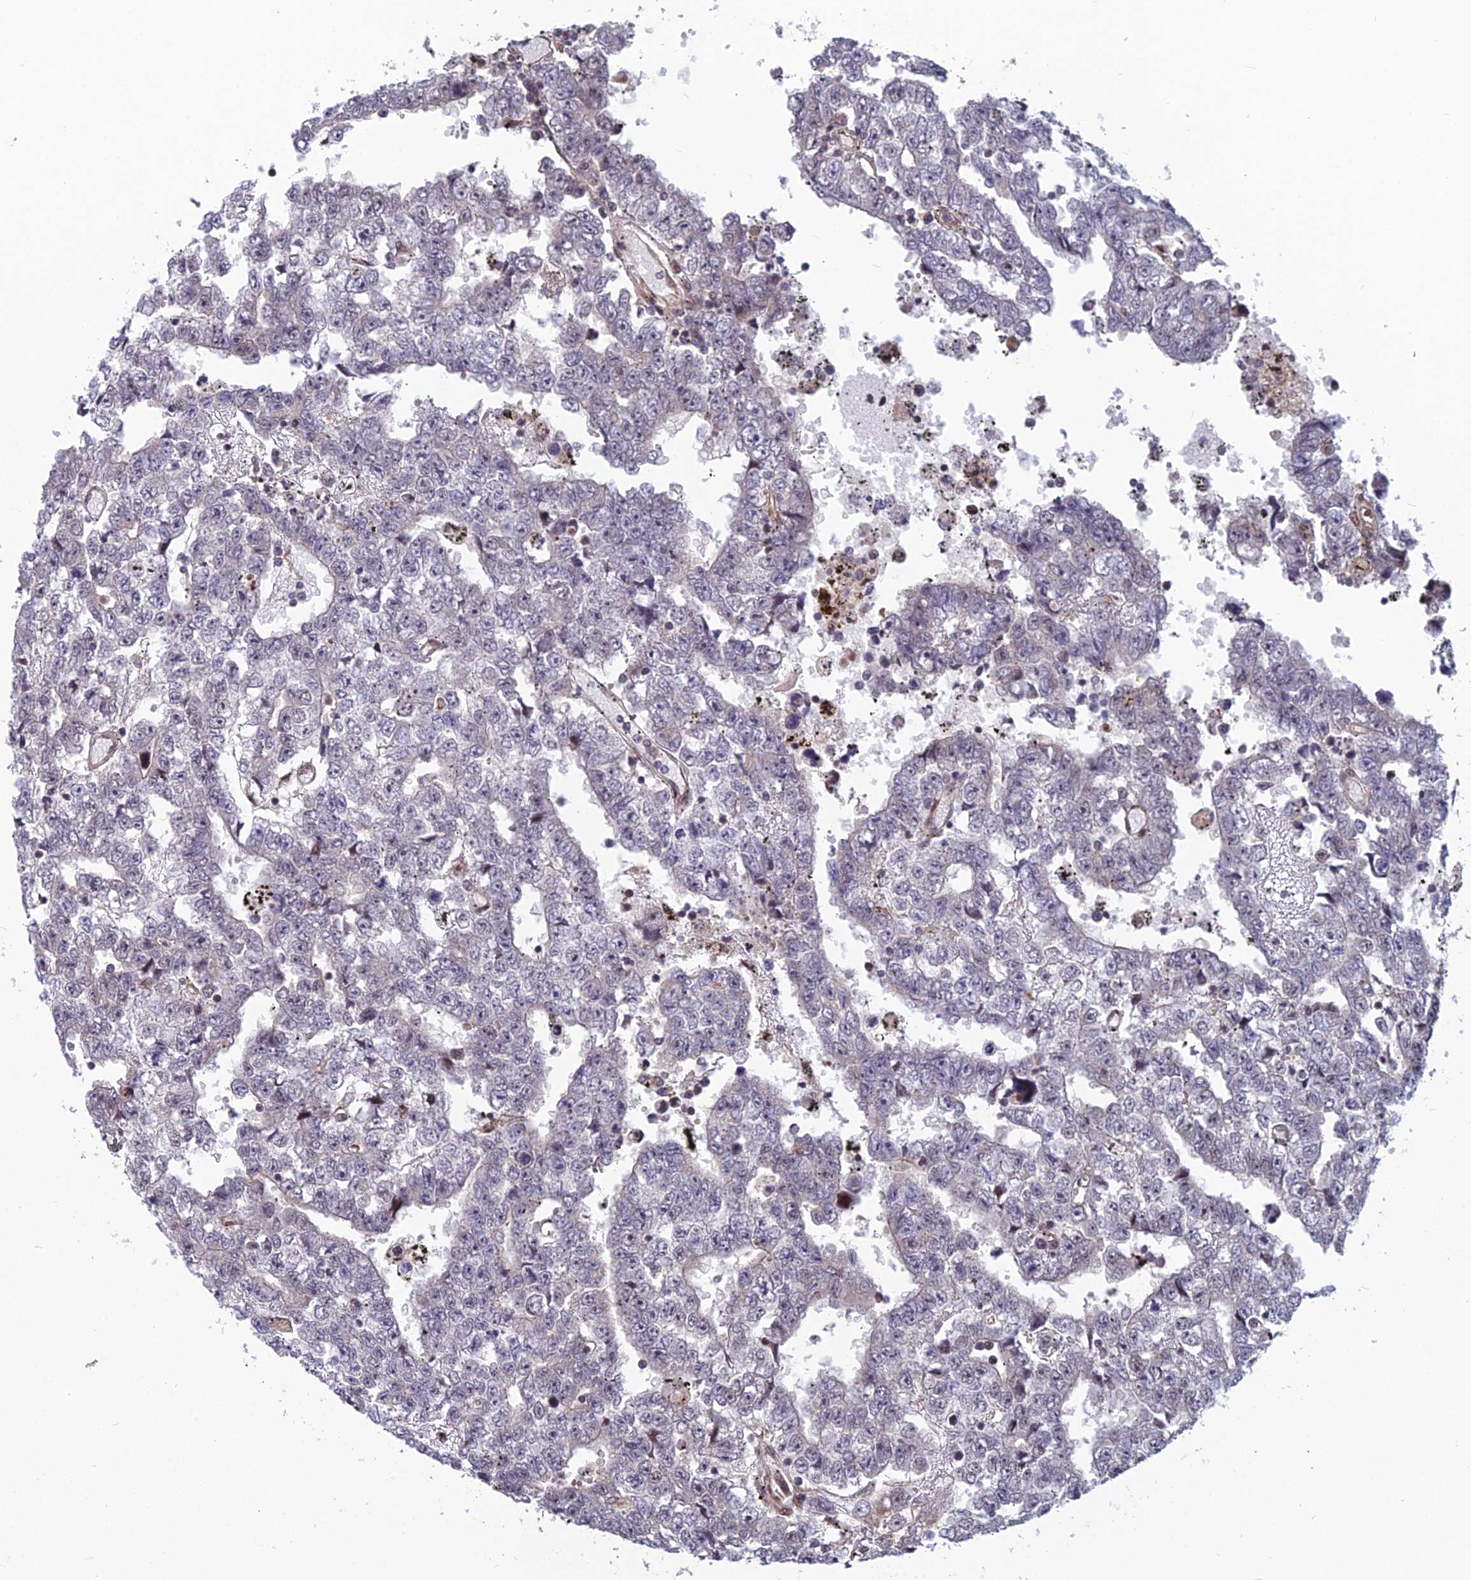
{"staining": {"intensity": "negative", "quantity": "none", "location": "none"}, "tissue": "testis cancer", "cell_type": "Tumor cells", "image_type": "cancer", "snomed": [{"axis": "morphology", "description": "Carcinoma, Embryonal, NOS"}, {"axis": "topography", "description": "Testis"}], "caption": "This is an IHC image of human embryonal carcinoma (testis). There is no positivity in tumor cells.", "gene": "COMMD2", "patient": {"sex": "male", "age": 25}}